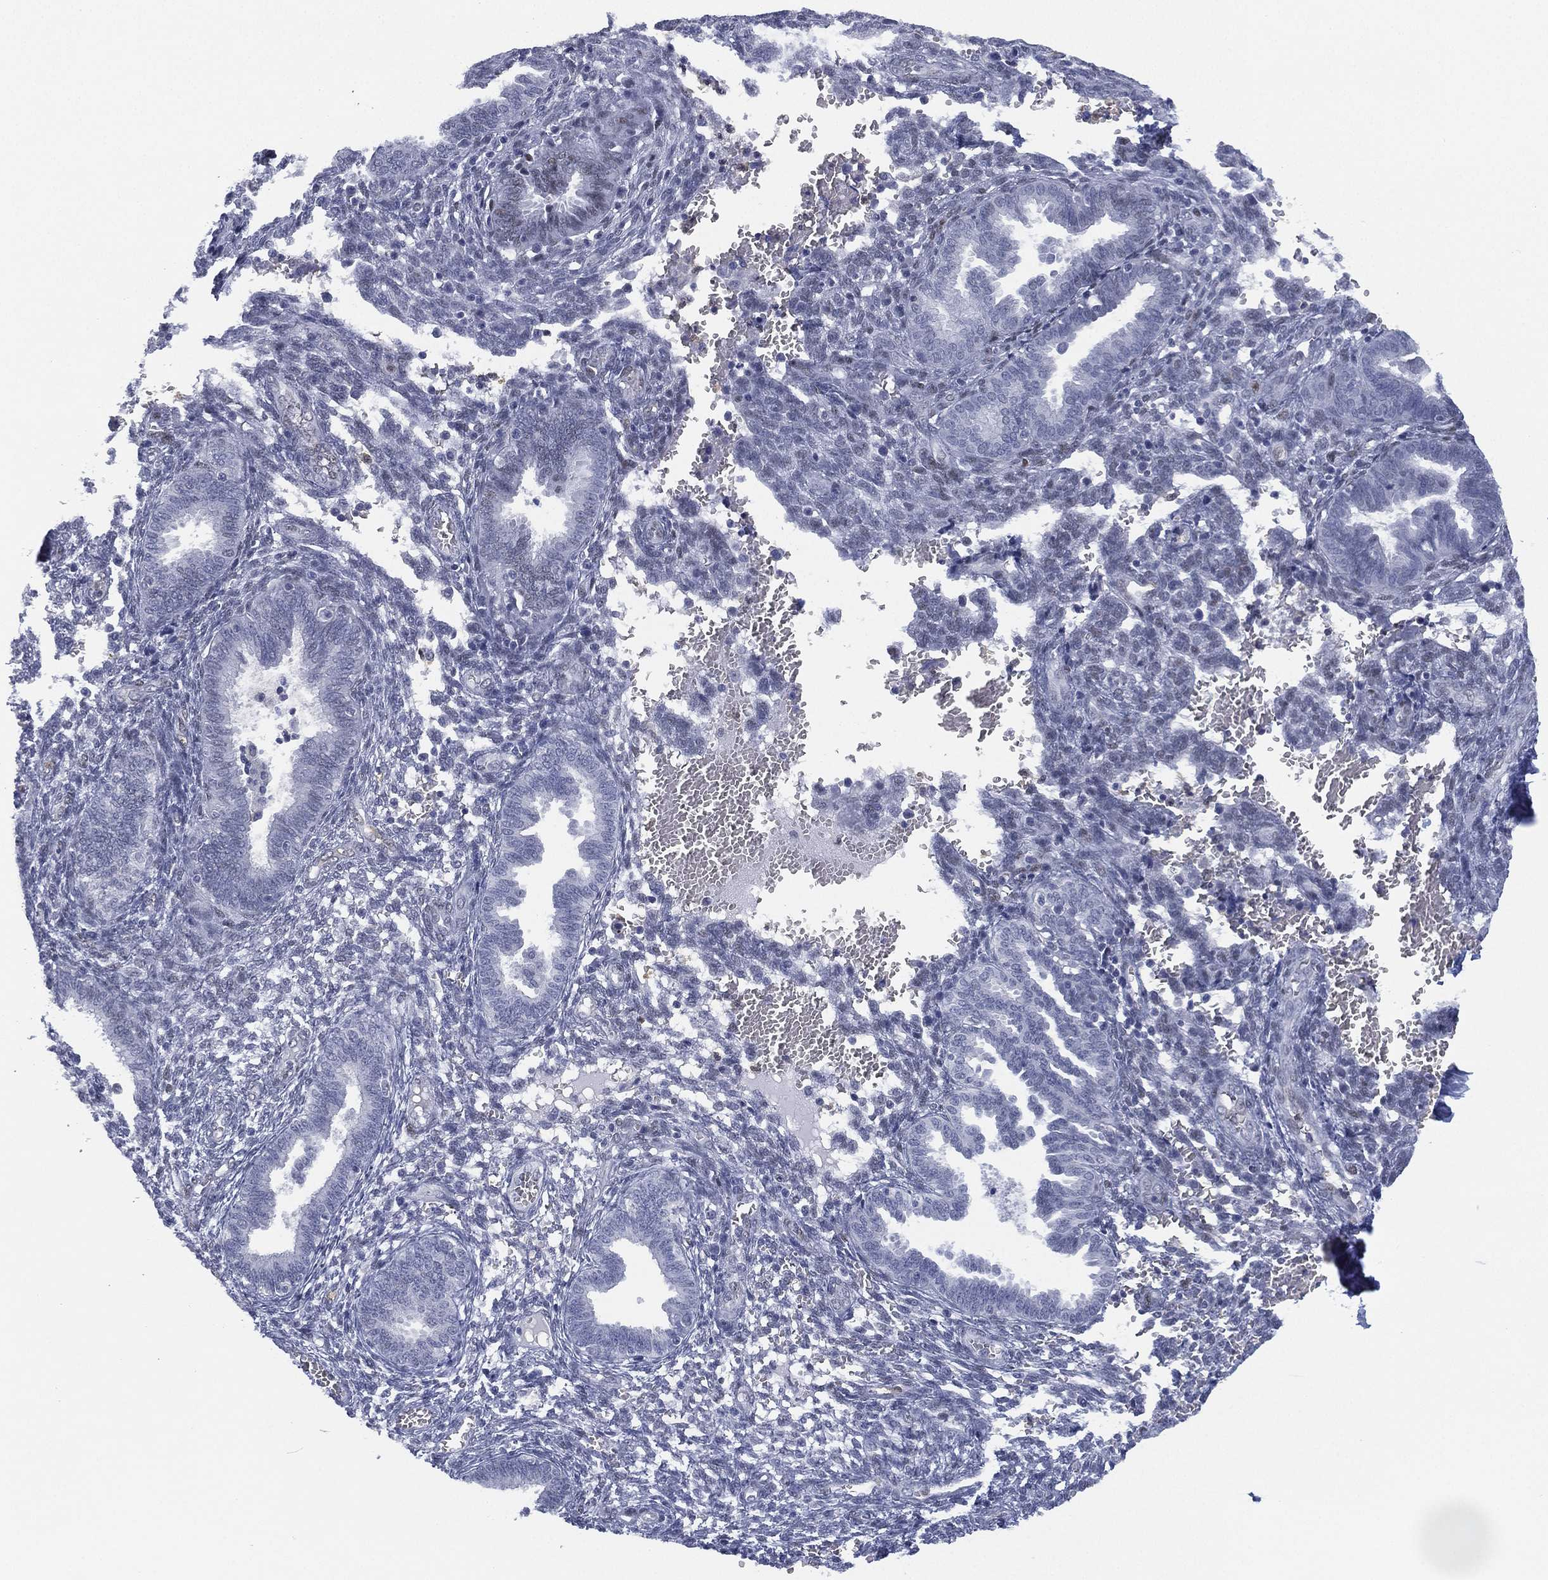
{"staining": {"intensity": "negative", "quantity": "none", "location": "none"}, "tissue": "endometrium", "cell_type": "Cells in endometrial stroma", "image_type": "normal", "snomed": [{"axis": "morphology", "description": "Normal tissue, NOS"}, {"axis": "topography", "description": "Endometrium"}], "caption": "The immunohistochemistry (IHC) image has no significant positivity in cells in endometrial stroma of endometrium.", "gene": "ZNF711", "patient": {"sex": "female", "age": 42}}